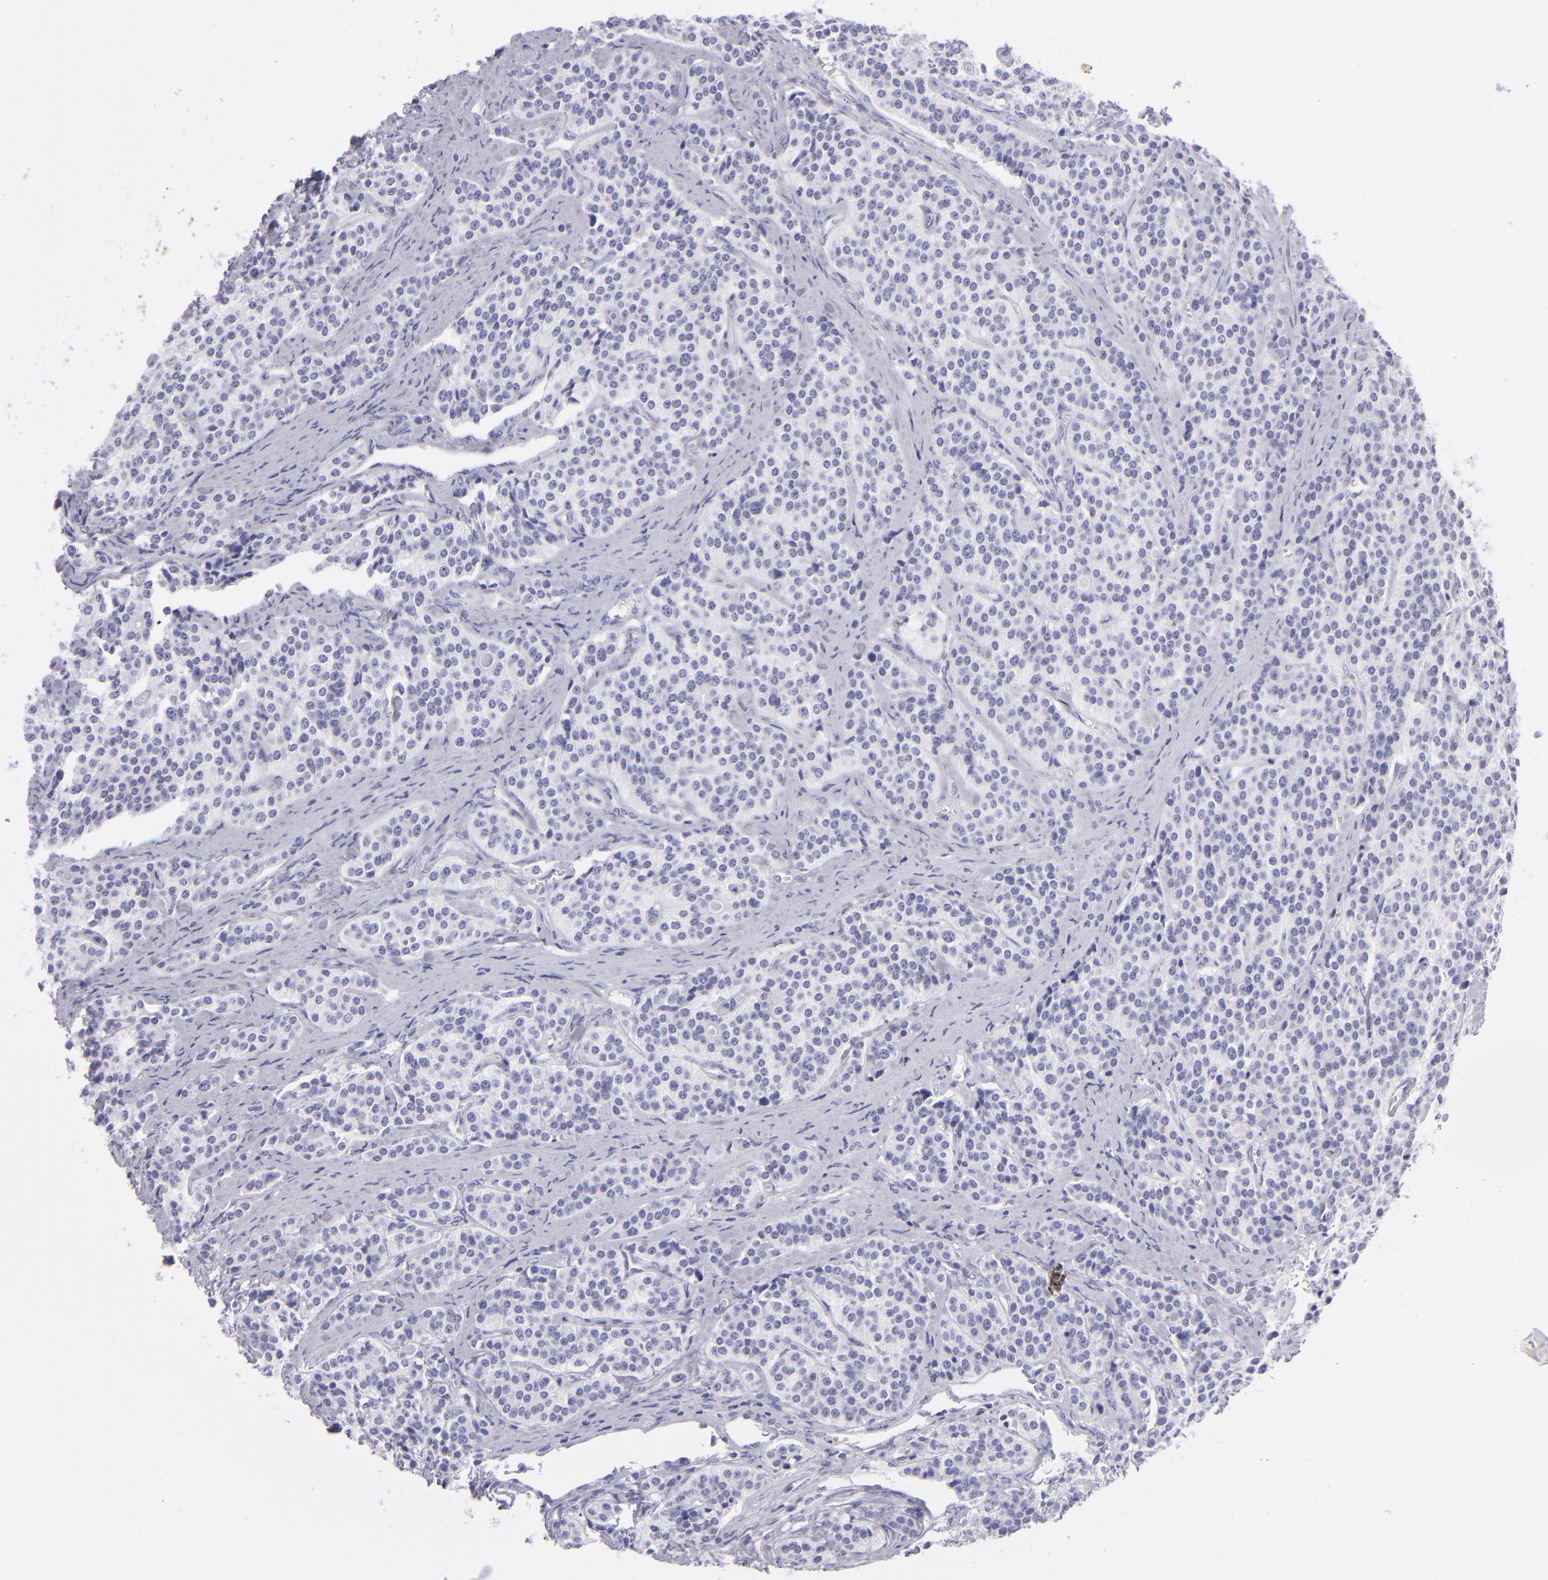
{"staining": {"intensity": "negative", "quantity": "none", "location": "none"}, "tissue": "carcinoid", "cell_type": "Tumor cells", "image_type": "cancer", "snomed": [{"axis": "morphology", "description": "Carcinoid, malignant, NOS"}, {"axis": "topography", "description": "Small intestine"}], "caption": "The immunohistochemistry (IHC) histopathology image has no significant expression in tumor cells of carcinoid tissue. The staining was performed using DAB (3,3'-diaminobenzidine) to visualize the protein expression in brown, while the nuclei were stained in blue with hematoxylin (Magnification: 20x).", "gene": "PVALB", "patient": {"sex": "male", "age": 63}}